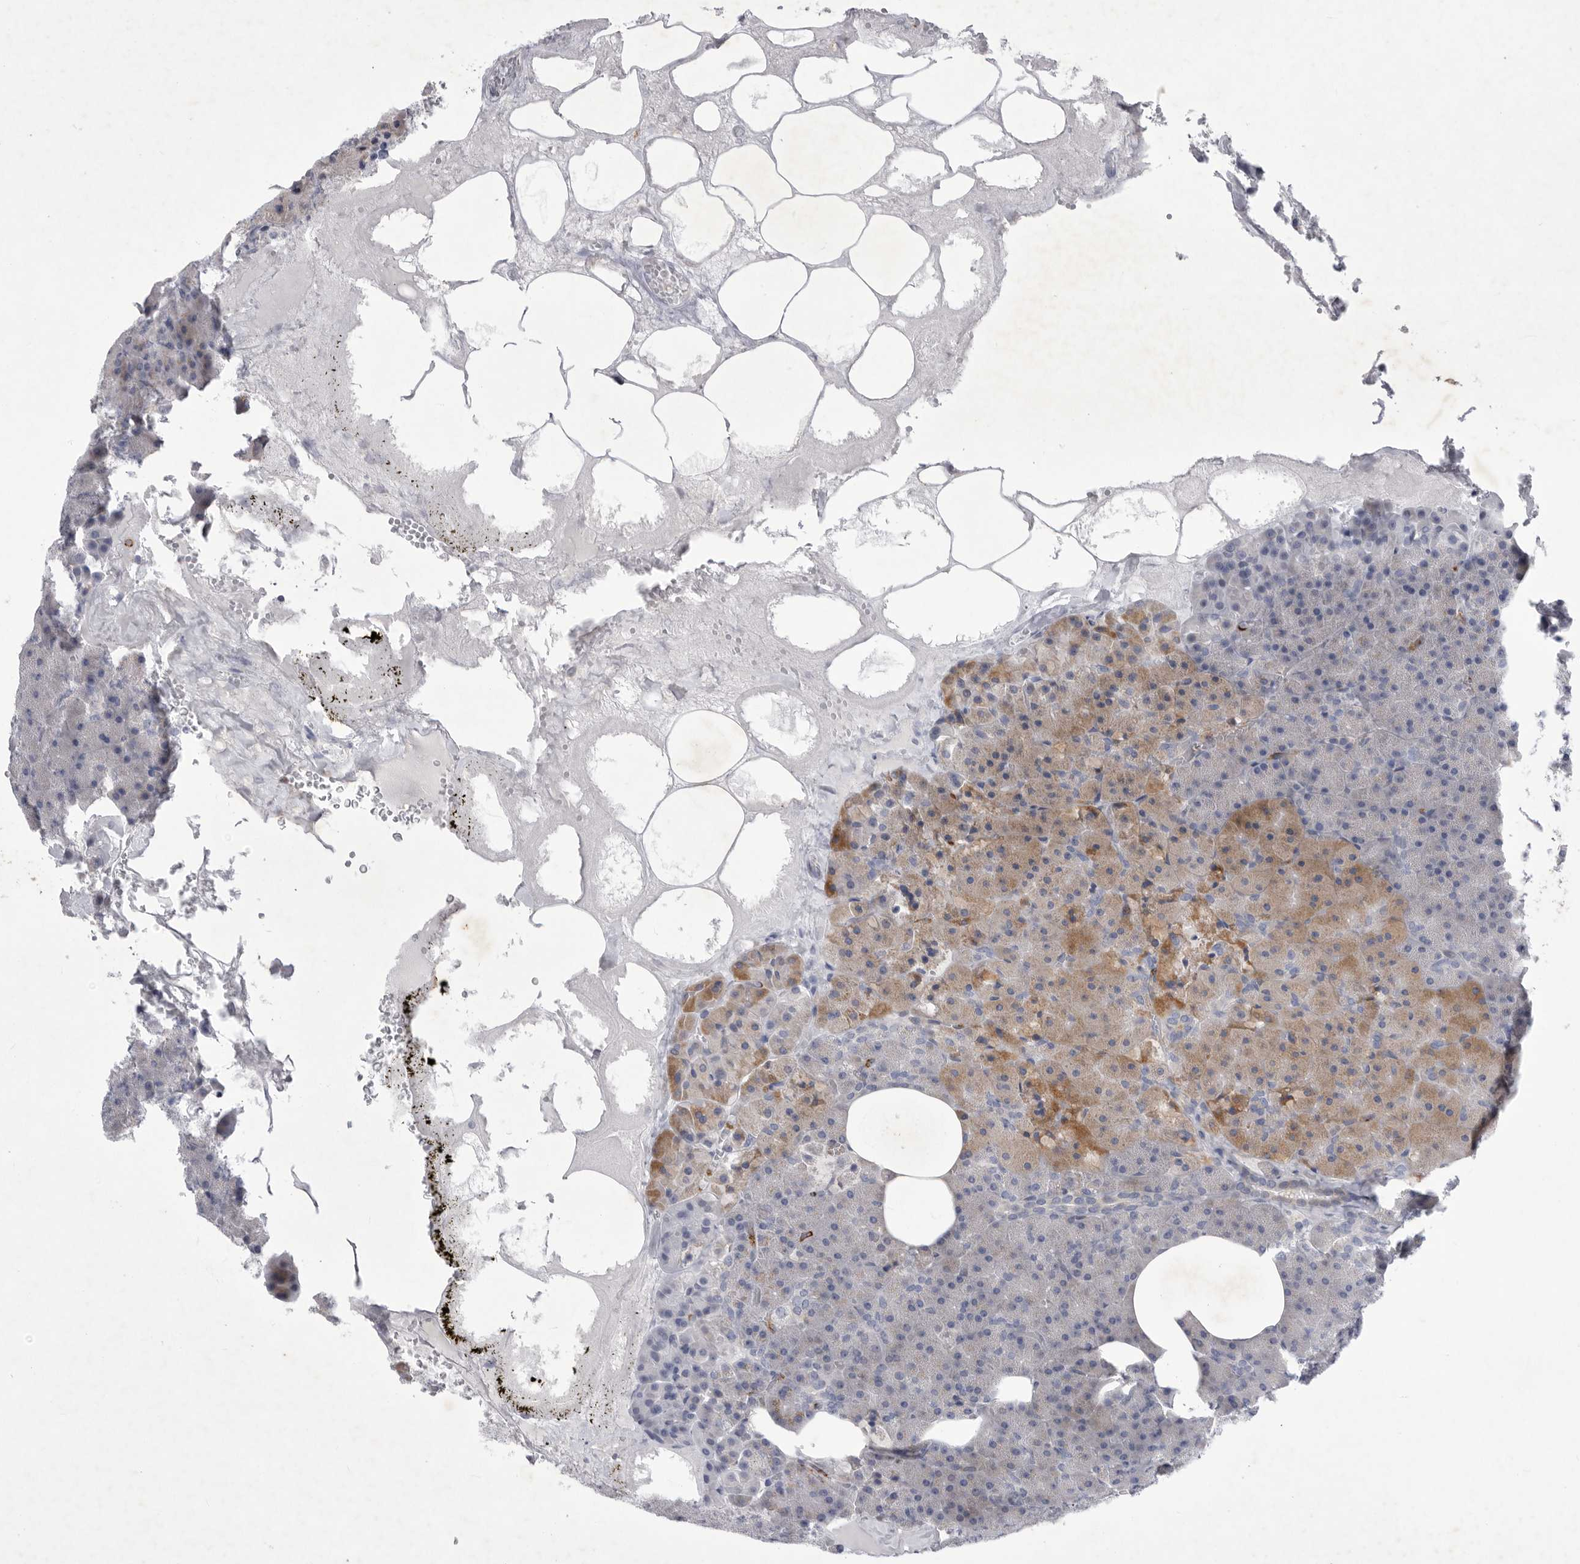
{"staining": {"intensity": "moderate", "quantity": "<25%", "location": "cytoplasmic/membranous"}, "tissue": "pancreas", "cell_type": "Exocrine glandular cells", "image_type": "normal", "snomed": [{"axis": "morphology", "description": "Normal tissue, NOS"}, {"axis": "morphology", "description": "Carcinoid, malignant, NOS"}, {"axis": "topography", "description": "Pancreas"}], "caption": "The micrograph demonstrates staining of normal pancreas, revealing moderate cytoplasmic/membranous protein staining (brown color) within exocrine glandular cells.", "gene": "SIGLEC10", "patient": {"sex": "female", "age": 35}}